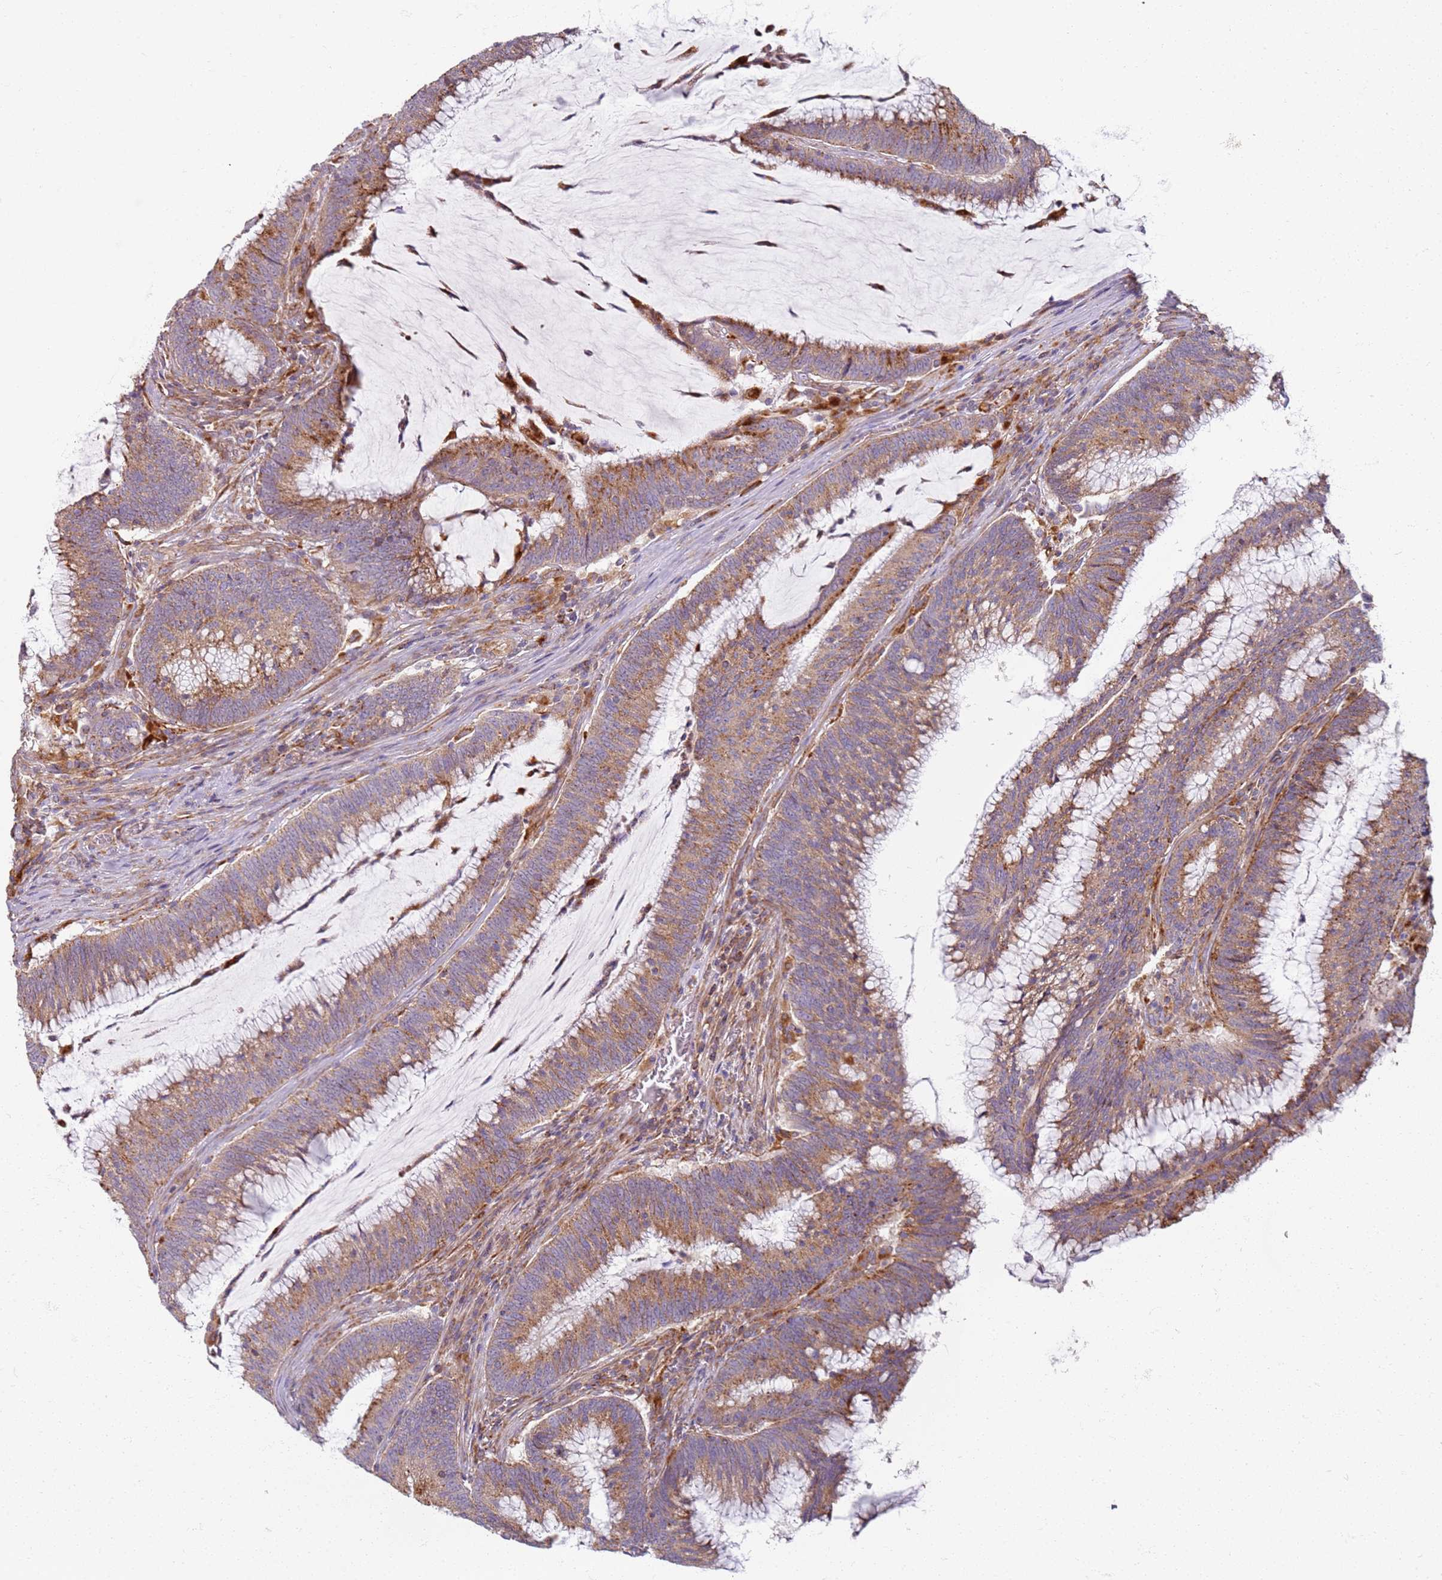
{"staining": {"intensity": "moderate", "quantity": ">75%", "location": "cytoplasmic/membranous"}, "tissue": "colorectal cancer", "cell_type": "Tumor cells", "image_type": "cancer", "snomed": [{"axis": "morphology", "description": "Adenocarcinoma, NOS"}, {"axis": "topography", "description": "Rectum"}], "caption": "Moderate cytoplasmic/membranous expression for a protein is seen in approximately >75% of tumor cells of colorectal cancer (adenocarcinoma) using immunohistochemistry (IHC).", "gene": "PROKR2", "patient": {"sex": "female", "age": 77}}